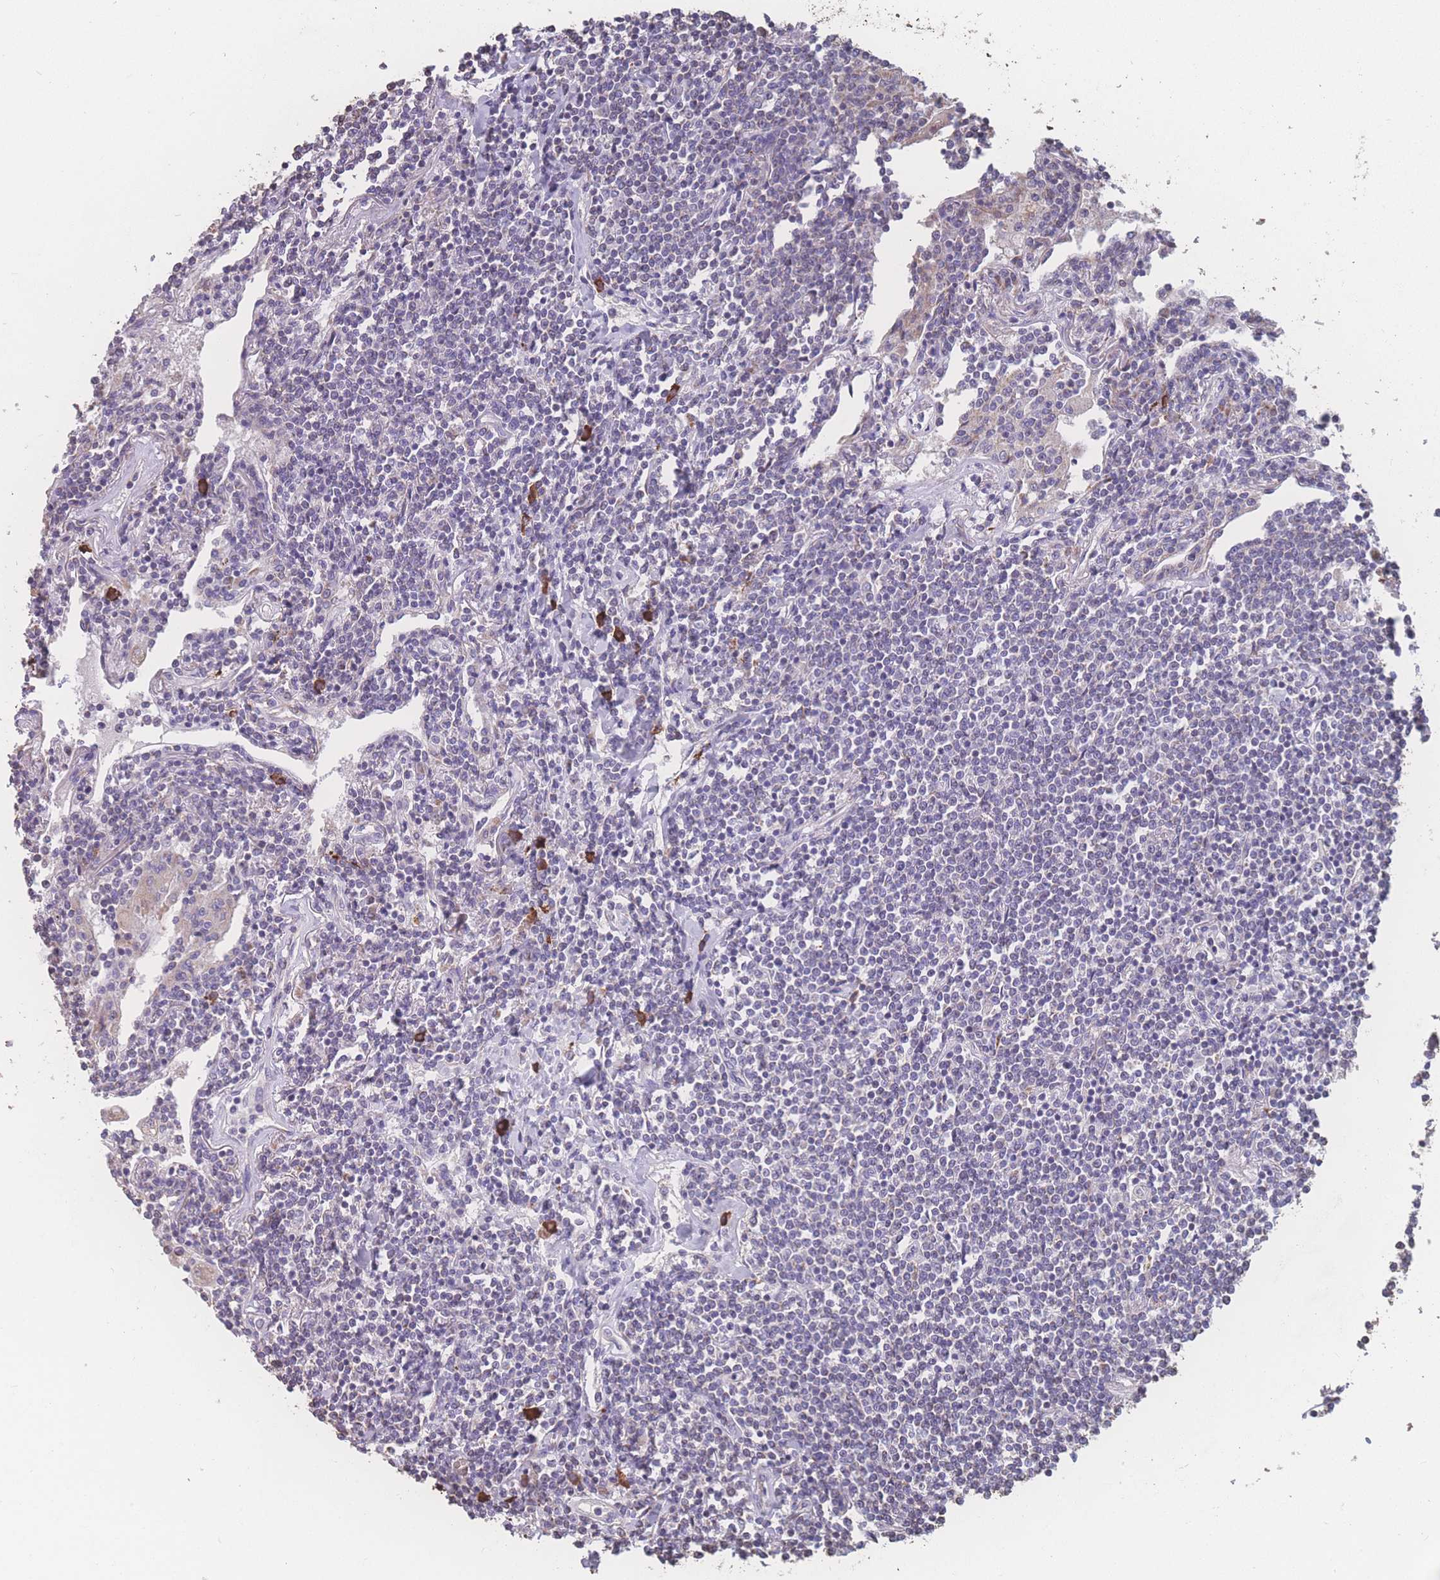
{"staining": {"intensity": "negative", "quantity": "none", "location": "none"}, "tissue": "lymphoma", "cell_type": "Tumor cells", "image_type": "cancer", "snomed": [{"axis": "morphology", "description": "Malignant lymphoma, non-Hodgkin's type, Low grade"}, {"axis": "topography", "description": "Lung"}], "caption": "DAB immunohistochemical staining of malignant lymphoma, non-Hodgkin's type (low-grade) shows no significant positivity in tumor cells.", "gene": "SGSM3", "patient": {"sex": "female", "age": 71}}